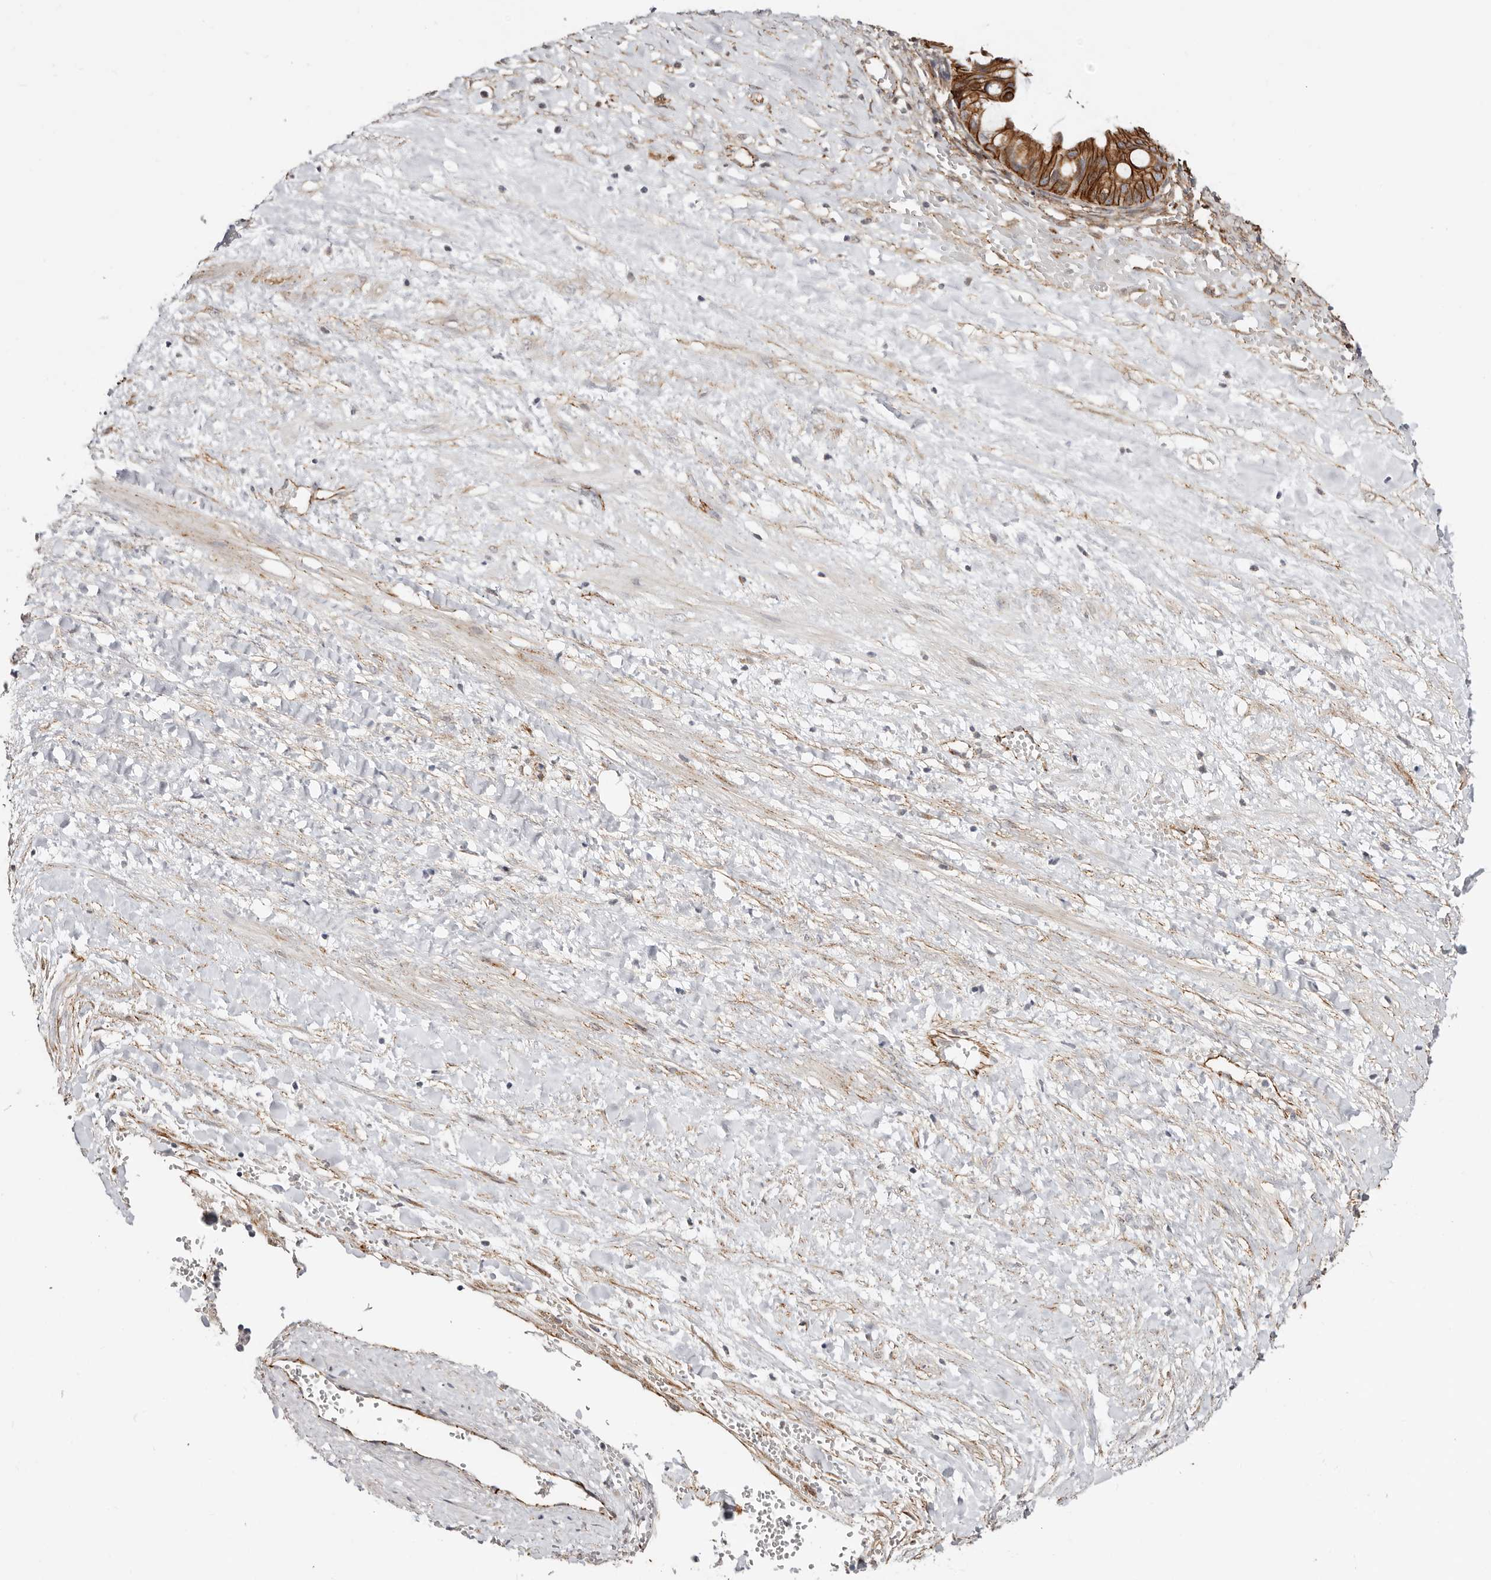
{"staining": {"intensity": "strong", "quantity": ">75%", "location": "cytoplasmic/membranous"}, "tissue": "ovarian cancer", "cell_type": "Tumor cells", "image_type": "cancer", "snomed": [{"axis": "morphology", "description": "Cystadenocarcinoma, mucinous, NOS"}, {"axis": "topography", "description": "Ovary"}], "caption": "About >75% of tumor cells in ovarian mucinous cystadenocarcinoma display strong cytoplasmic/membranous protein expression as visualized by brown immunohistochemical staining.", "gene": "CTNNB1", "patient": {"sex": "female", "age": 73}}